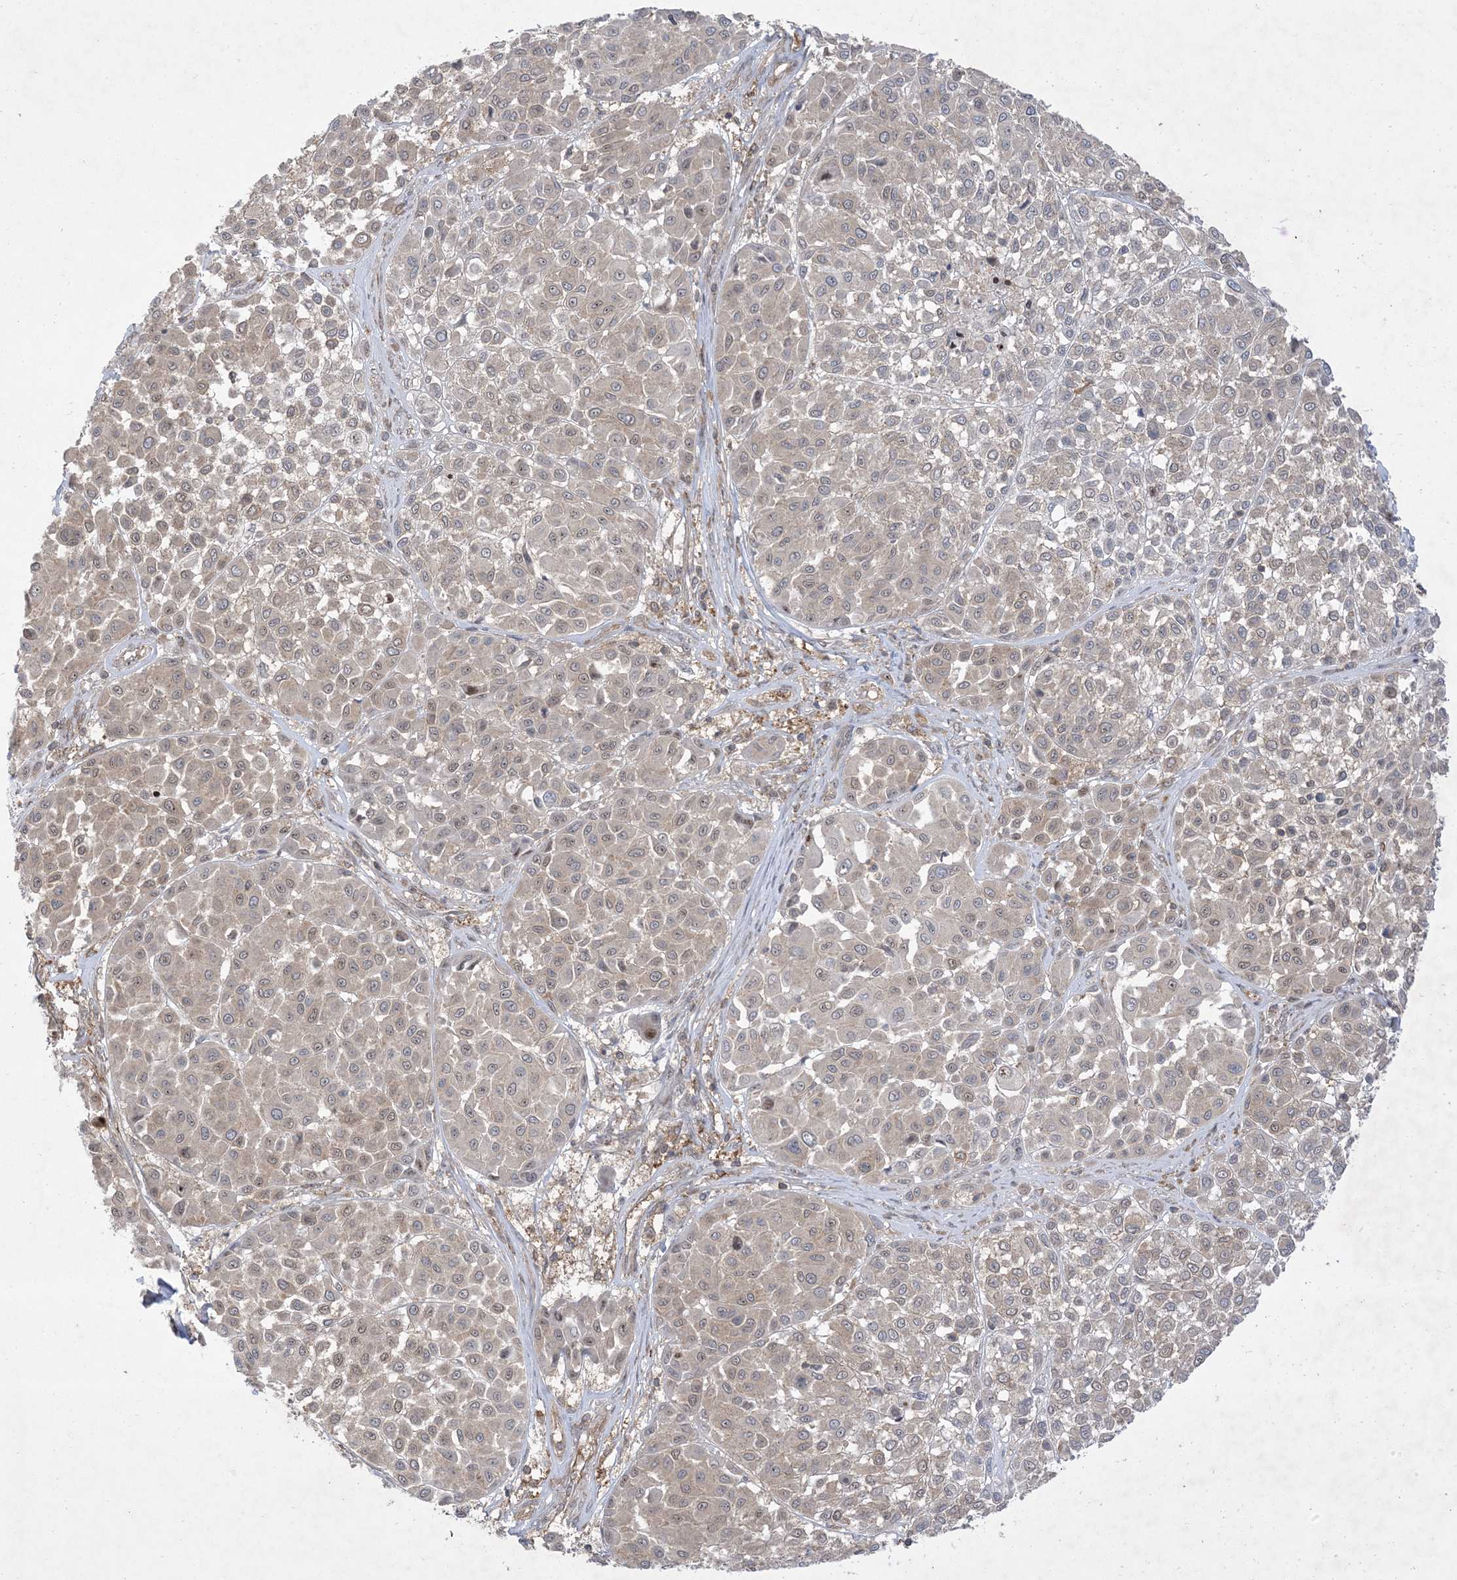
{"staining": {"intensity": "weak", "quantity": "25%-75%", "location": "cytoplasmic/membranous,nuclear"}, "tissue": "melanoma", "cell_type": "Tumor cells", "image_type": "cancer", "snomed": [{"axis": "morphology", "description": "Malignant melanoma, Metastatic site"}, {"axis": "topography", "description": "Soft tissue"}], "caption": "Melanoma stained for a protein (brown) shows weak cytoplasmic/membranous and nuclear positive expression in about 25%-75% of tumor cells.", "gene": "SOGA3", "patient": {"sex": "male", "age": 41}}